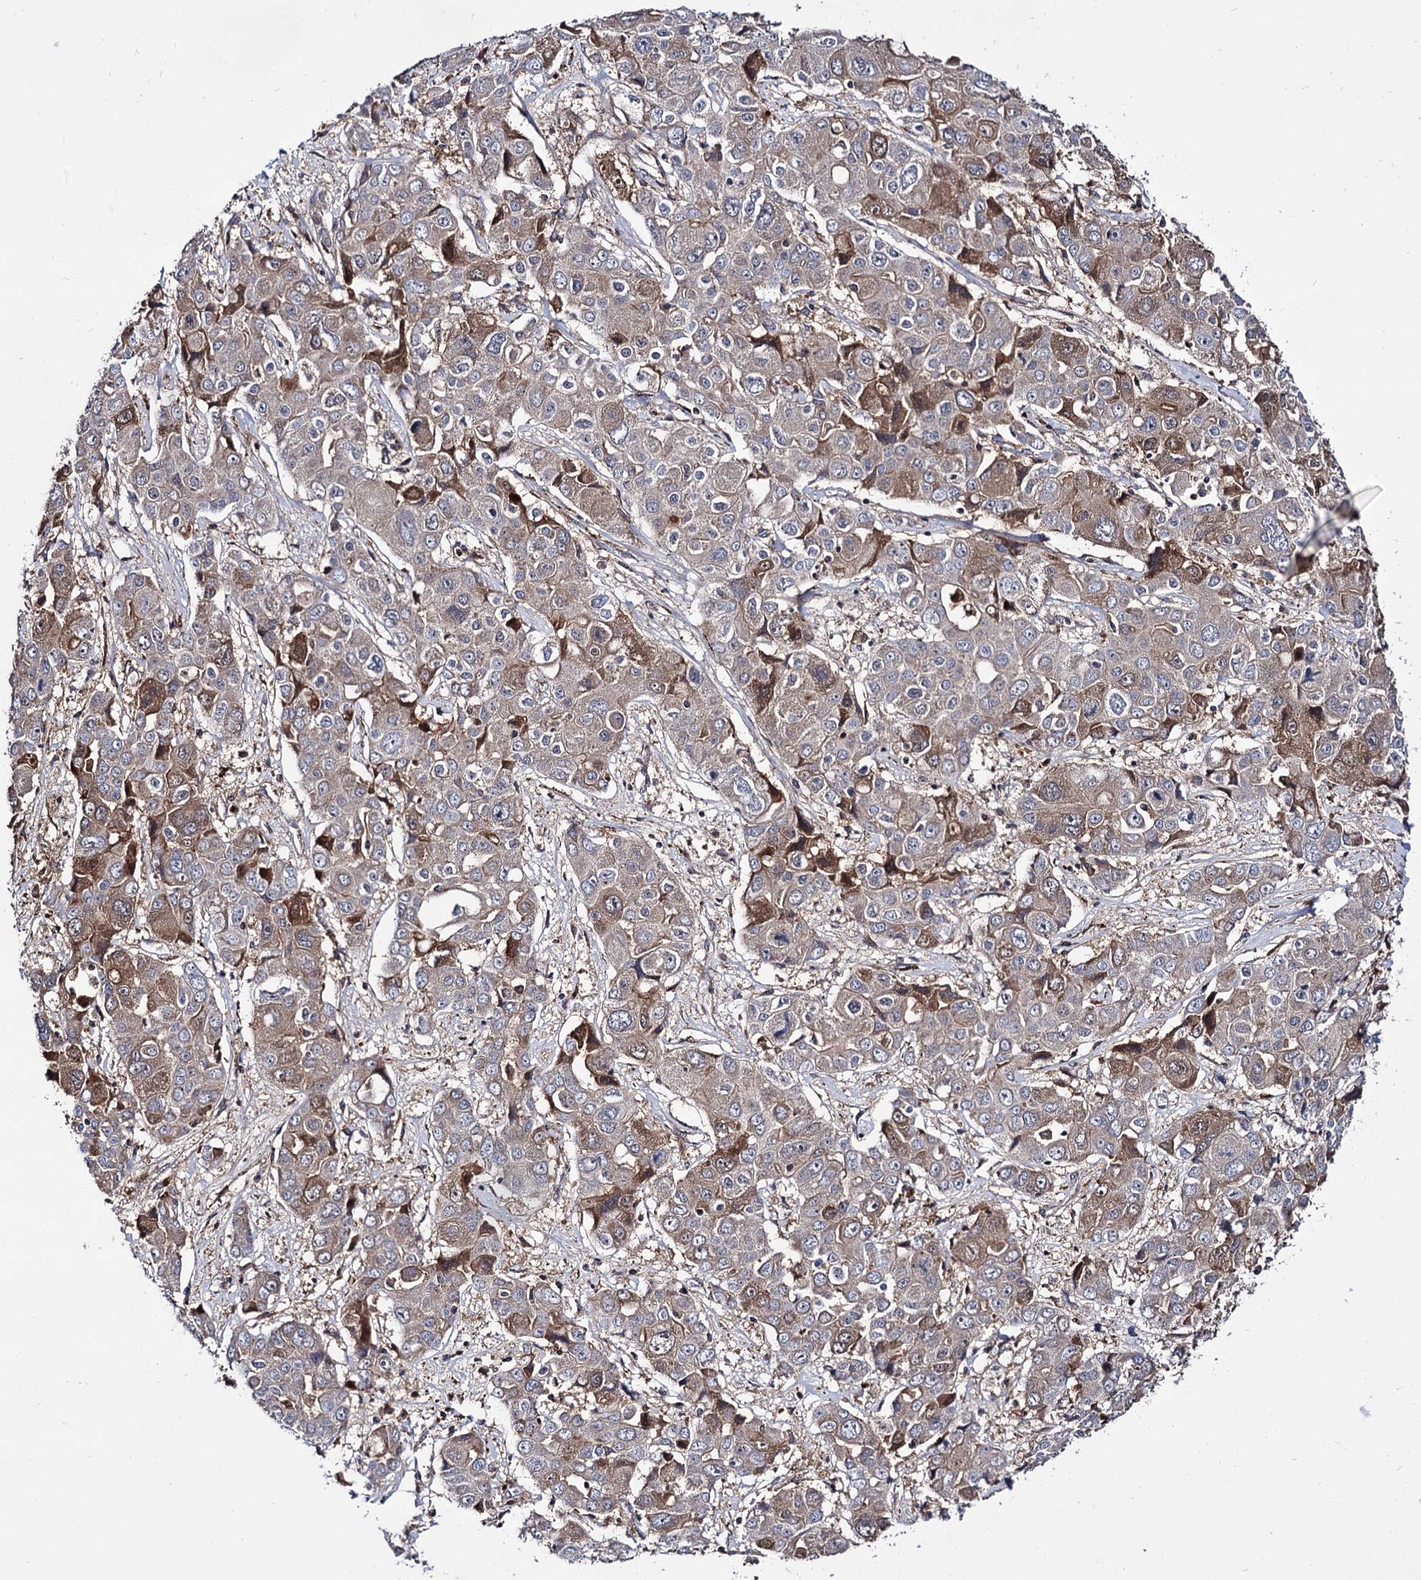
{"staining": {"intensity": "moderate", "quantity": "<25%", "location": "cytoplasmic/membranous"}, "tissue": "liver cancer", "cell_type": "Tumor cells", "image_type": "cancer", "snomed": [{"axis": "morphology", "description": "Cholangiocarcinoma"}, {"axis": "topography", "description": "Liver"}], "caption": "A micrograph of cholangiocarcinoma (liver) stained for a protein reveals moderate cytoplasmic/membranous brown staining in tumor cells.", "gene": "MICAL2", "patient": {"sex": "male", "age": 67}}